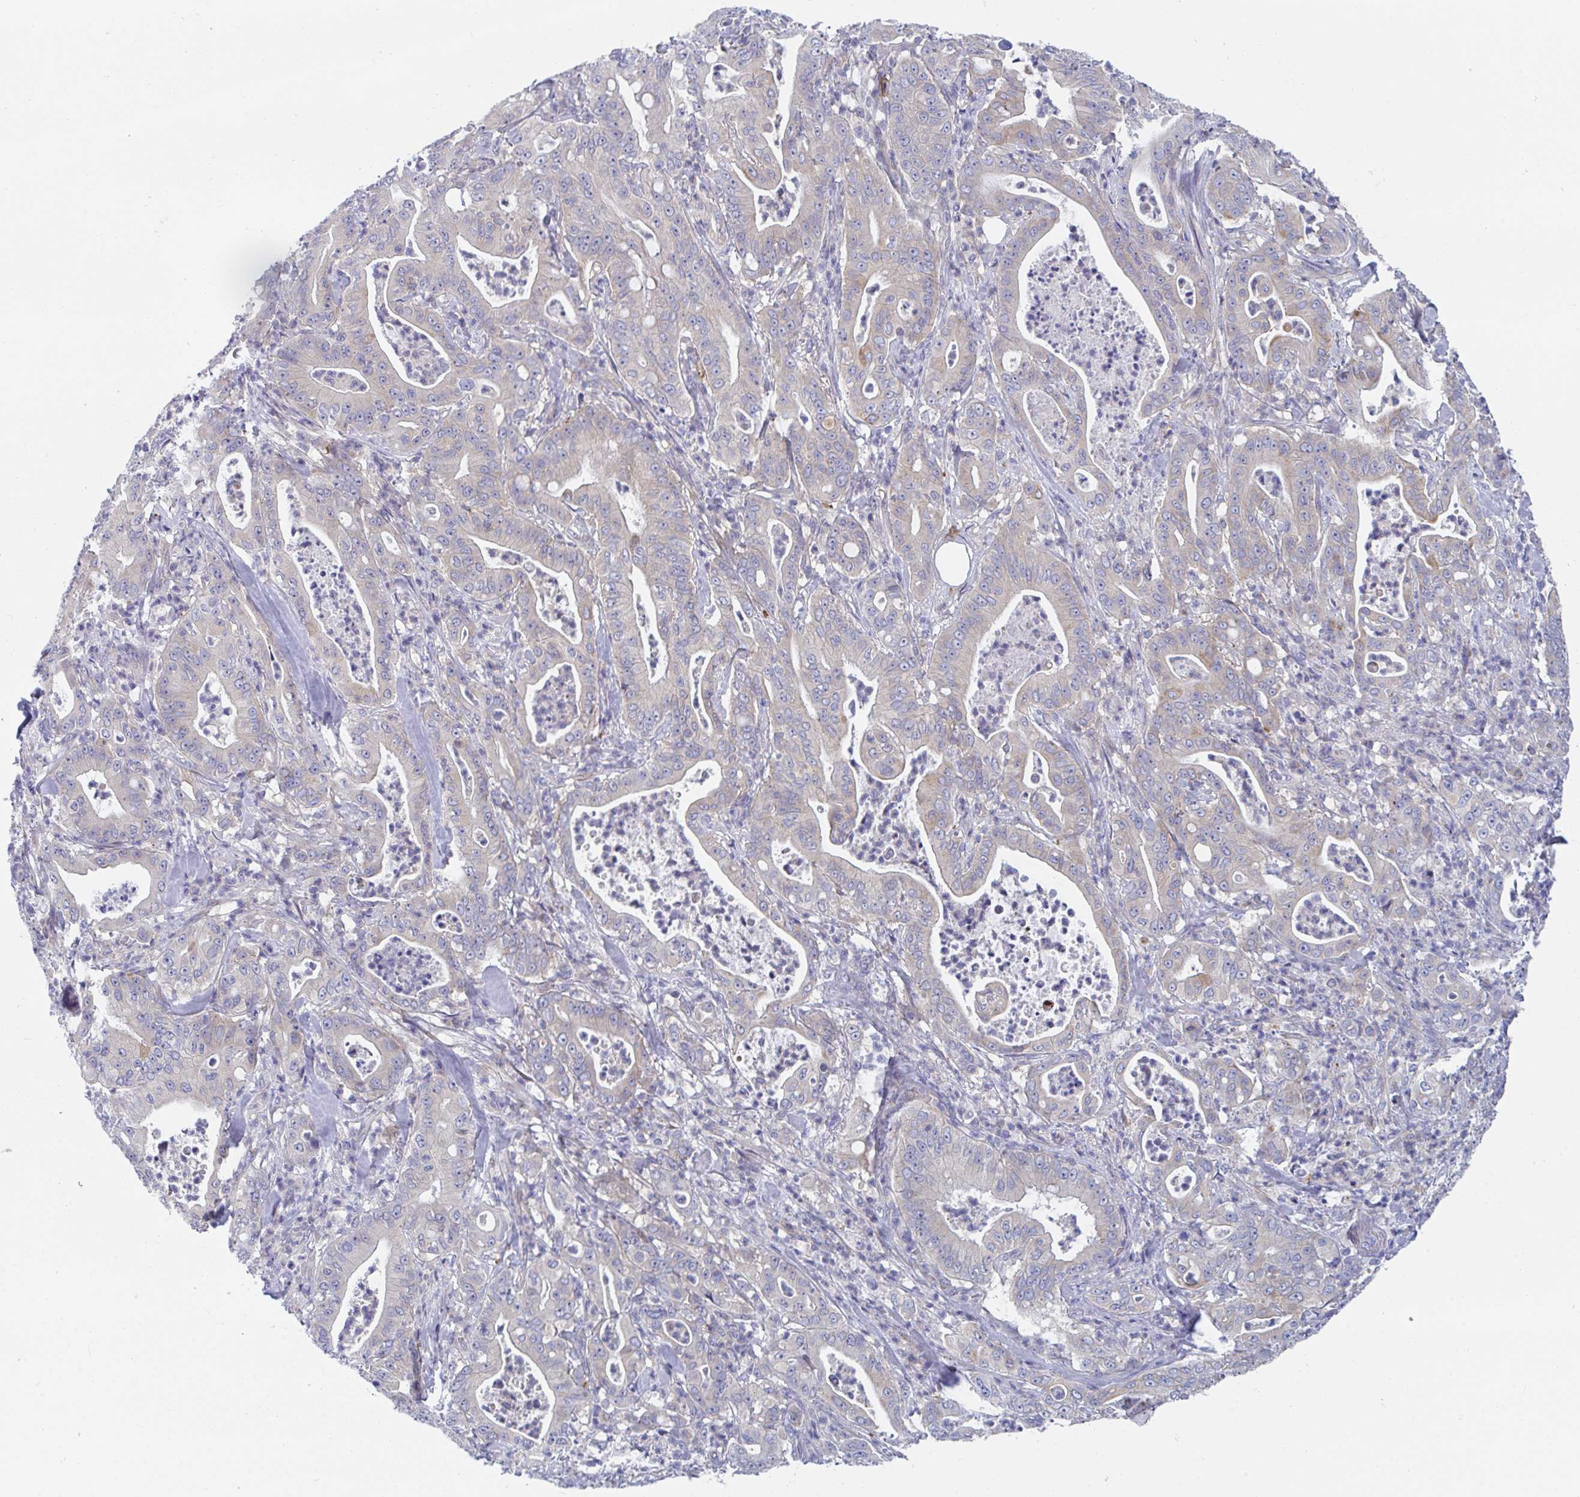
{"staining": {"intensity": "weak", "quantity": "<25%", "location": "cytoplasmic/membranous"}, "tissue": "pancreatic cancer", "cell_type": "Tumor cells", "image_type": "cancer", "snomed": [{"axis": "morphology", "description": "Adenocarcinoma, NOS"}, {"axis": "topography", "description": "Pancreas"}], "caption": "There is no significant staining in tumor cells of pancreatic cancer (adenocarcinoma).", "gene": "FRMD3", "patient": {"sex": "male", "age": 71}}